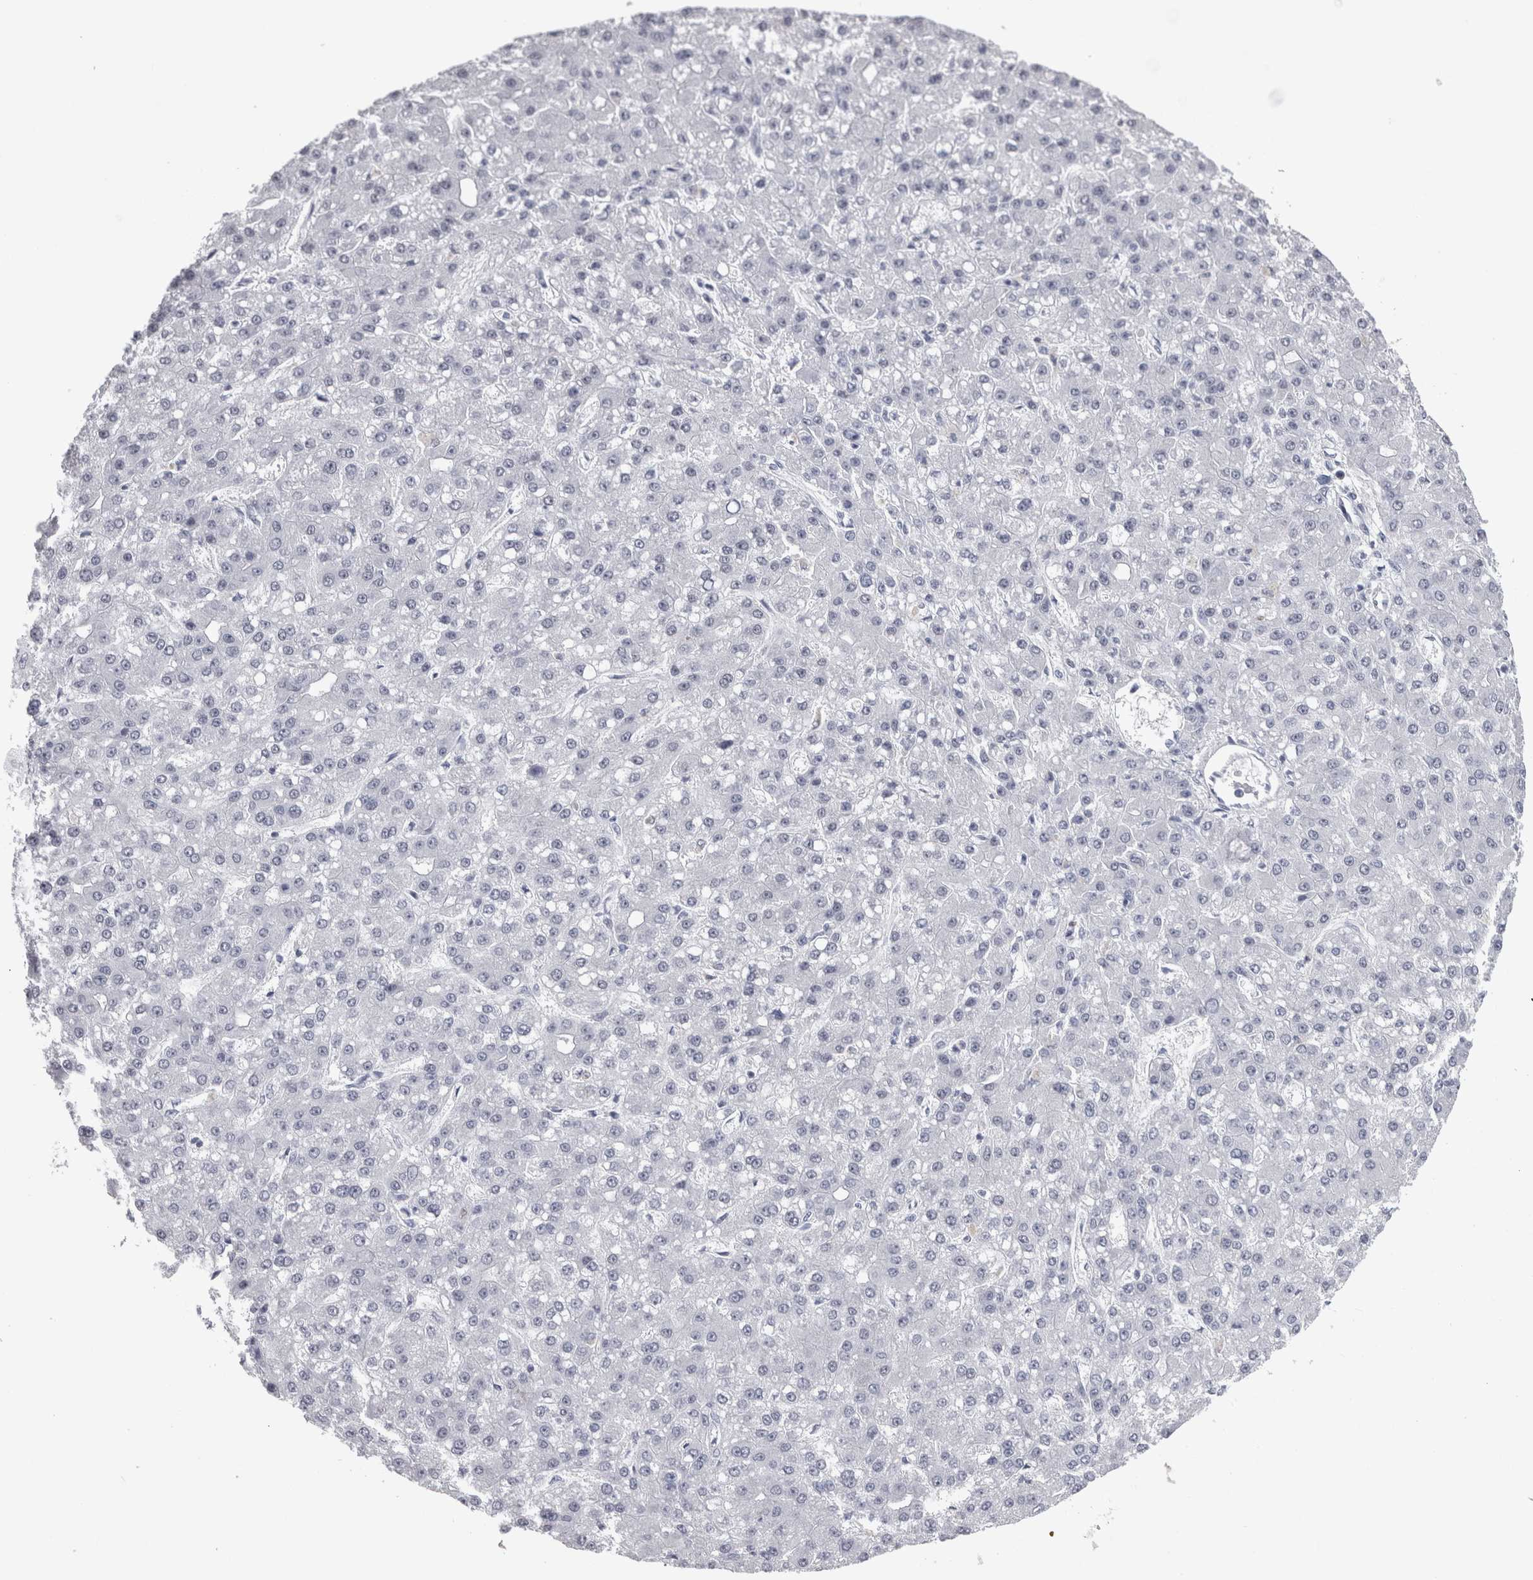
{"staining": {"intensity": "negative", "quantity": "none", "location": "none"}, "tissue": "liver cancer", "cell_type": "Tumor cells", "image_type": "cancer", "snomed": [{"axis": "morphology", "description": "Carcinoma, Hepatocellular, NOS"}, {"axis": "topography", "description": "Liver"}], "caption": "IHC photomicrograph of liver hepatocellular carcinoma stained for a protein (brown), which reveals no positivity in tumor cells.", "gene": "ACOT7", "patient": {"sex": "male", "age": 67}}